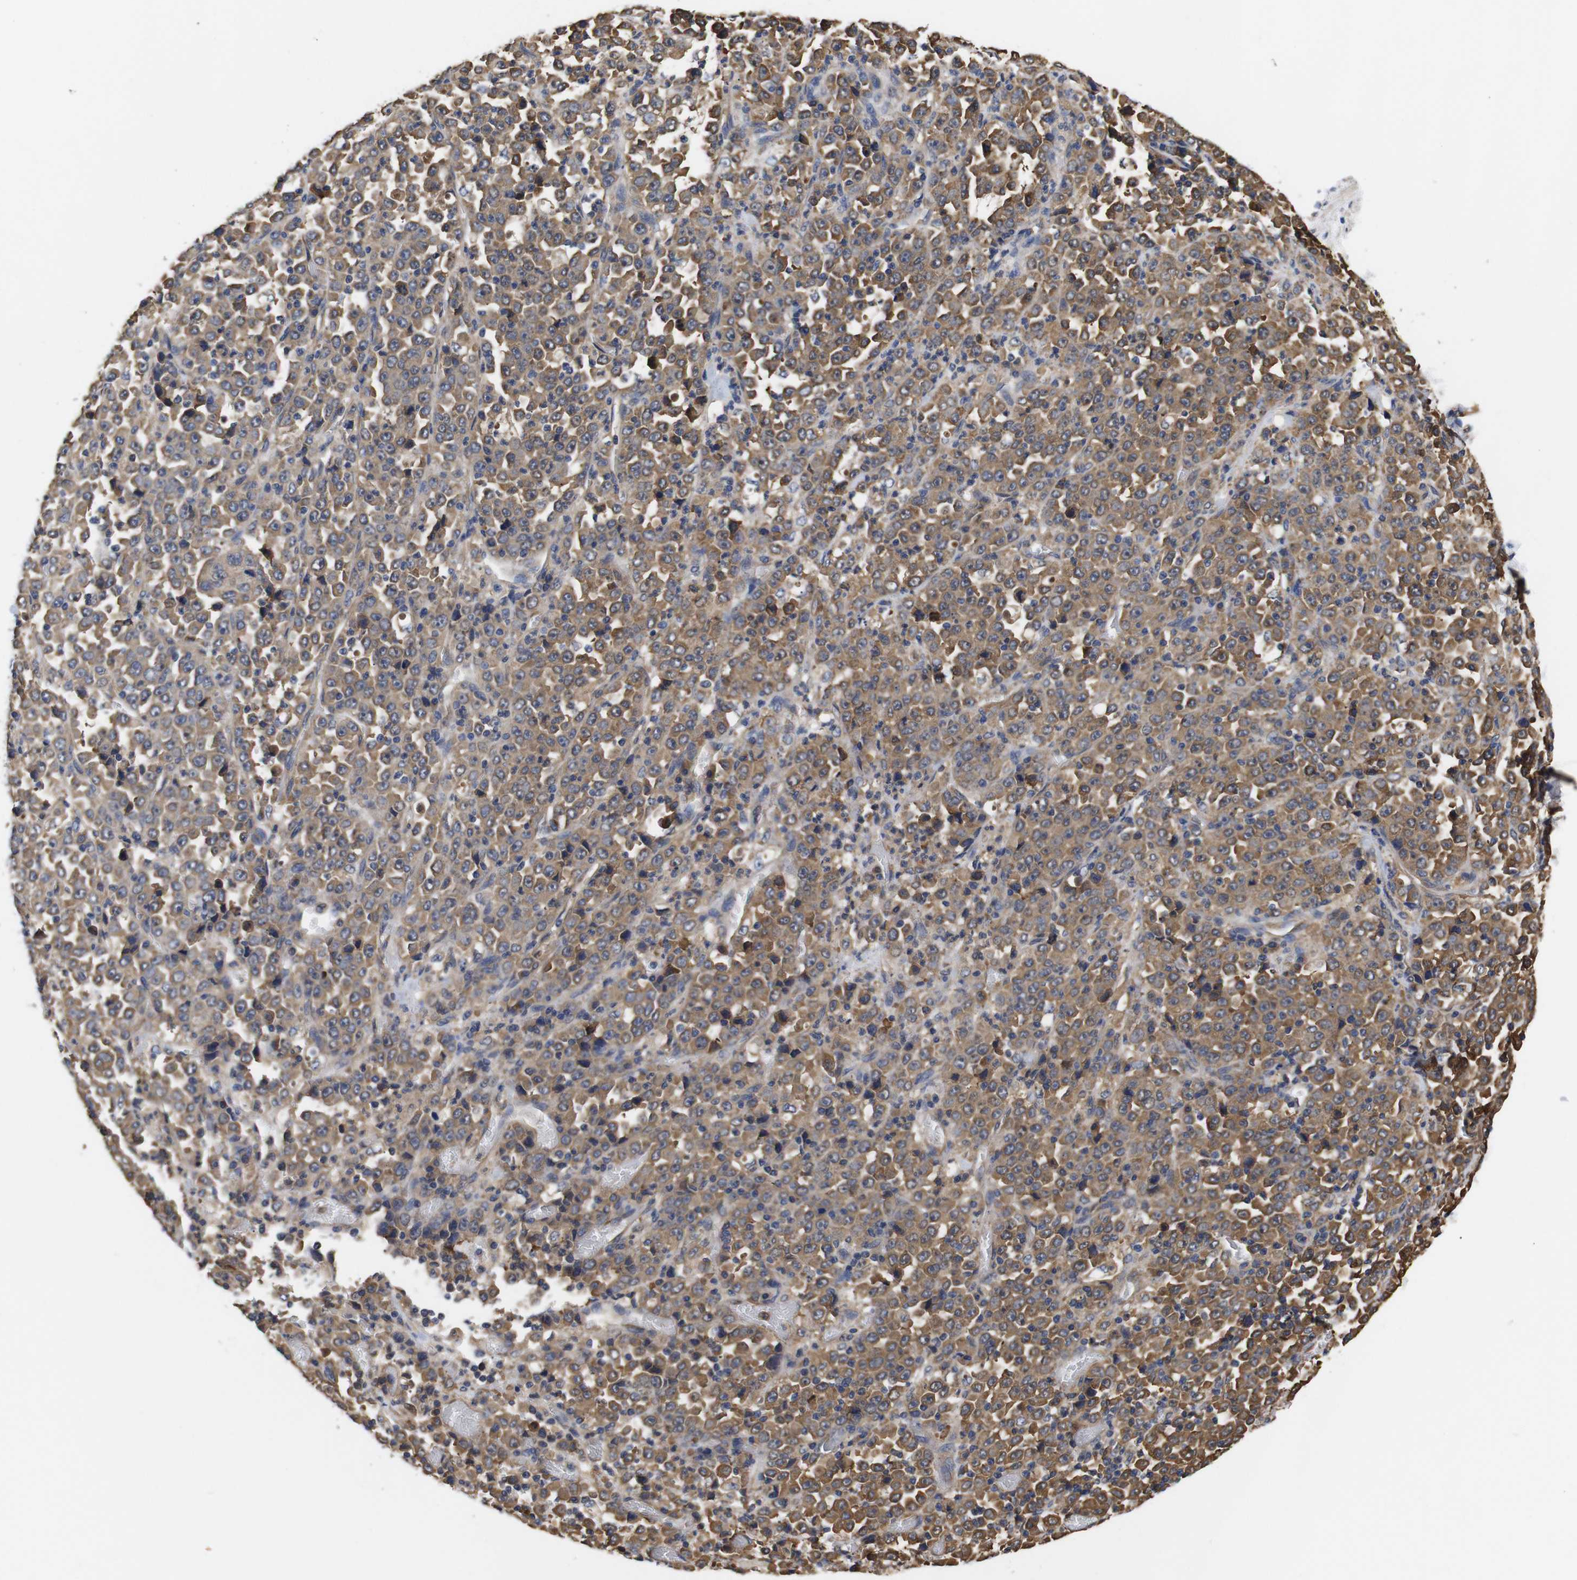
{"staining": {"intensity": "moderate", "quantity": ">75%", "location": "cytoplasmic/membranous"}, "tissue": "stomach cancer", "cell_type": "Tumor cells", "image_type": "cancer", "snomed": [{"axis": "morphology", "description": "Normal tissue, NOS"}, {"axis": "morphology", "description": "Adenocarcinoma, NOS"}, {"axis": "topography", "description": "Stomach, upper"}, {"axis": "topography", "description": "Stomach"}], "caption": "A photomicrograph showing moderate cytoplasmic/membranous expression in approximately >75% of tumor cells in stomach cancer, as visualized by brown immunohistochemical staining.", "gene": "LRRCC1", "patient": {"sex": "male", "age": 59}}